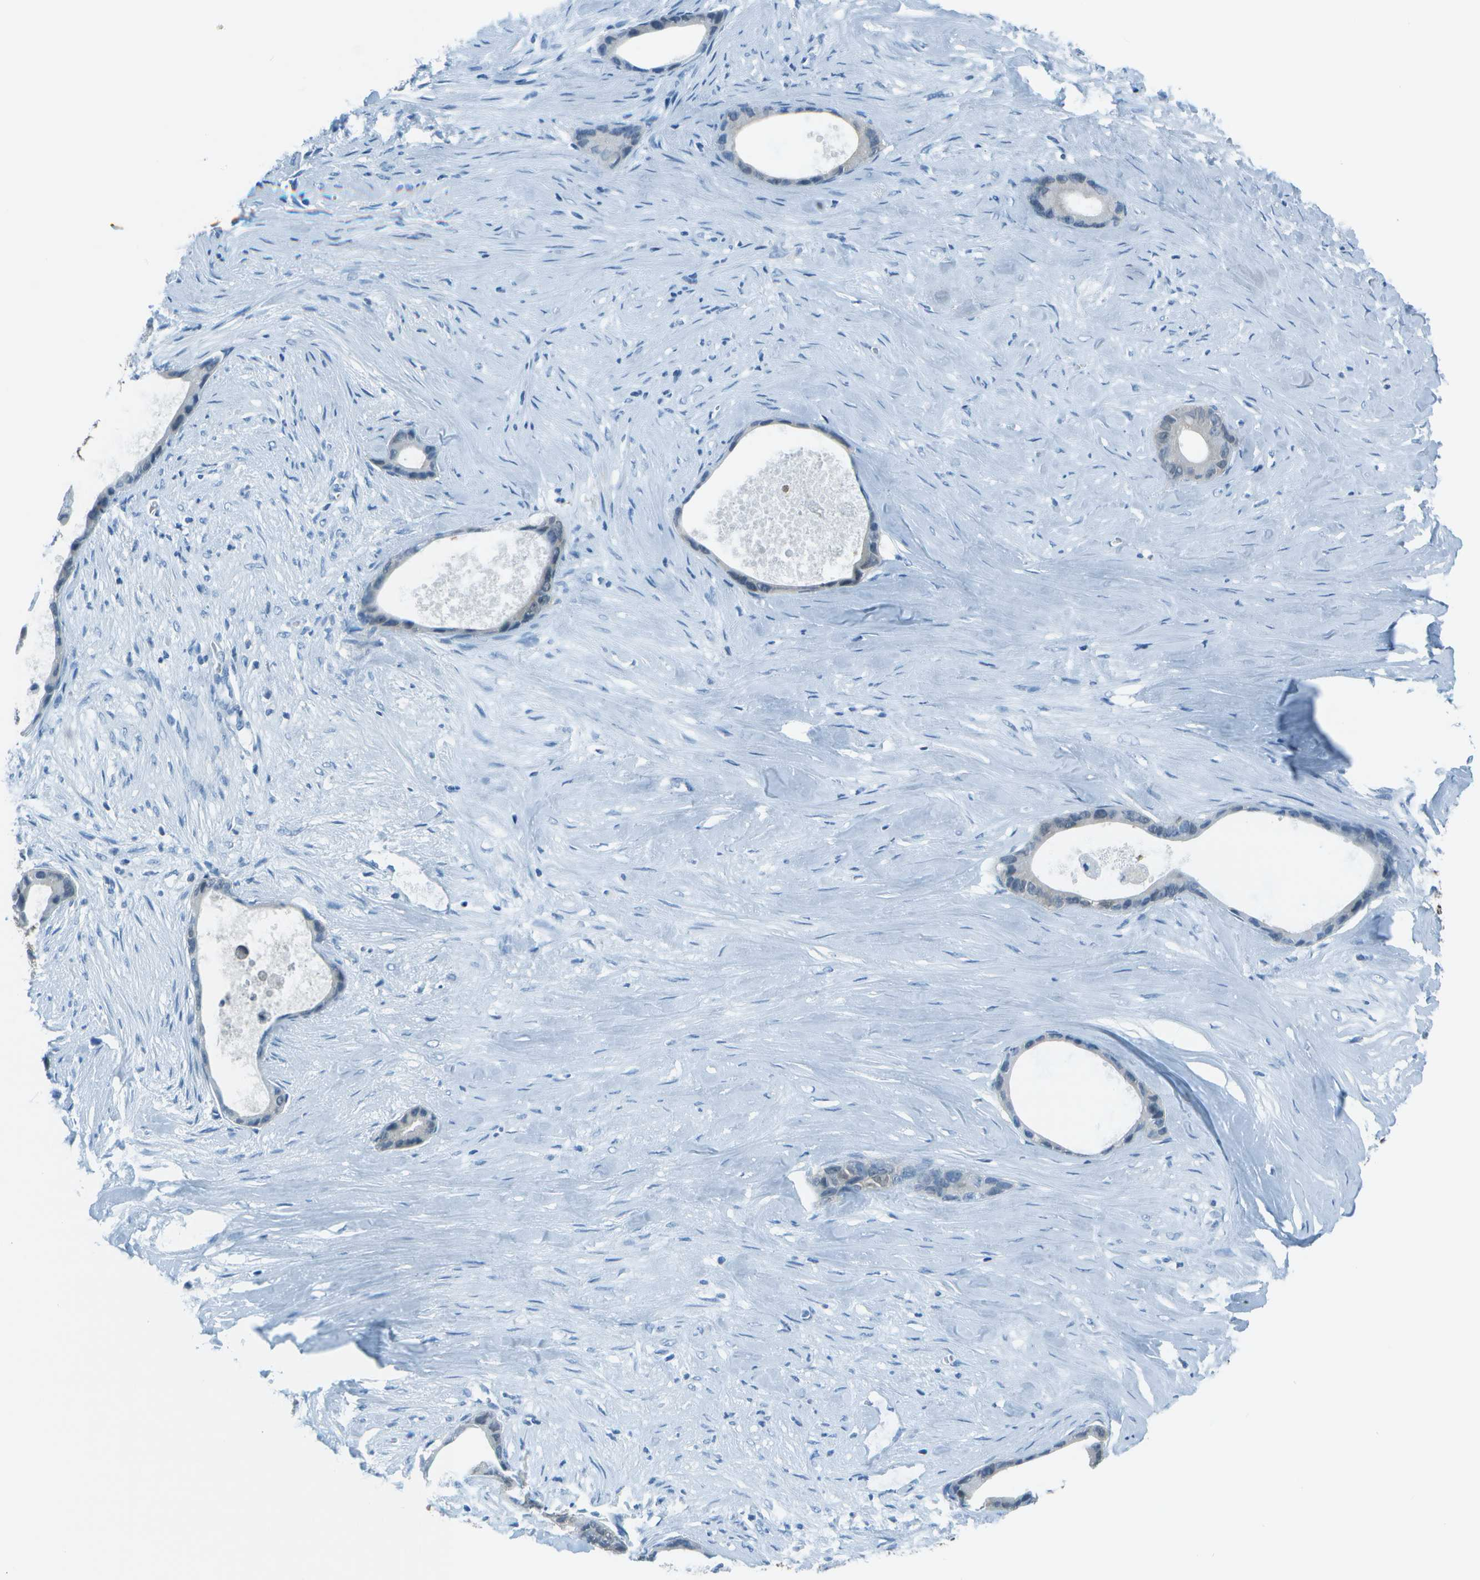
{"staining": {"intensity": "negative", "quantity": "none", "location": "none"}, "tissue": "liver cancer", "cell_type": "Tumor cells", "image_type": "cancer", "snomed": [{"axis": "morphology", "description": "Cholangiocarcinoma"}, {"axis": "topography", "description": "Liver"}], "caption": "This is an immunohistochemistry (IHC) photomicrograph of human liver cancer (cholangiocarcinoma). There is no positivity in tumor cells.", "gene": "ASL", "patient": {"sex": "female", "age": 55}}